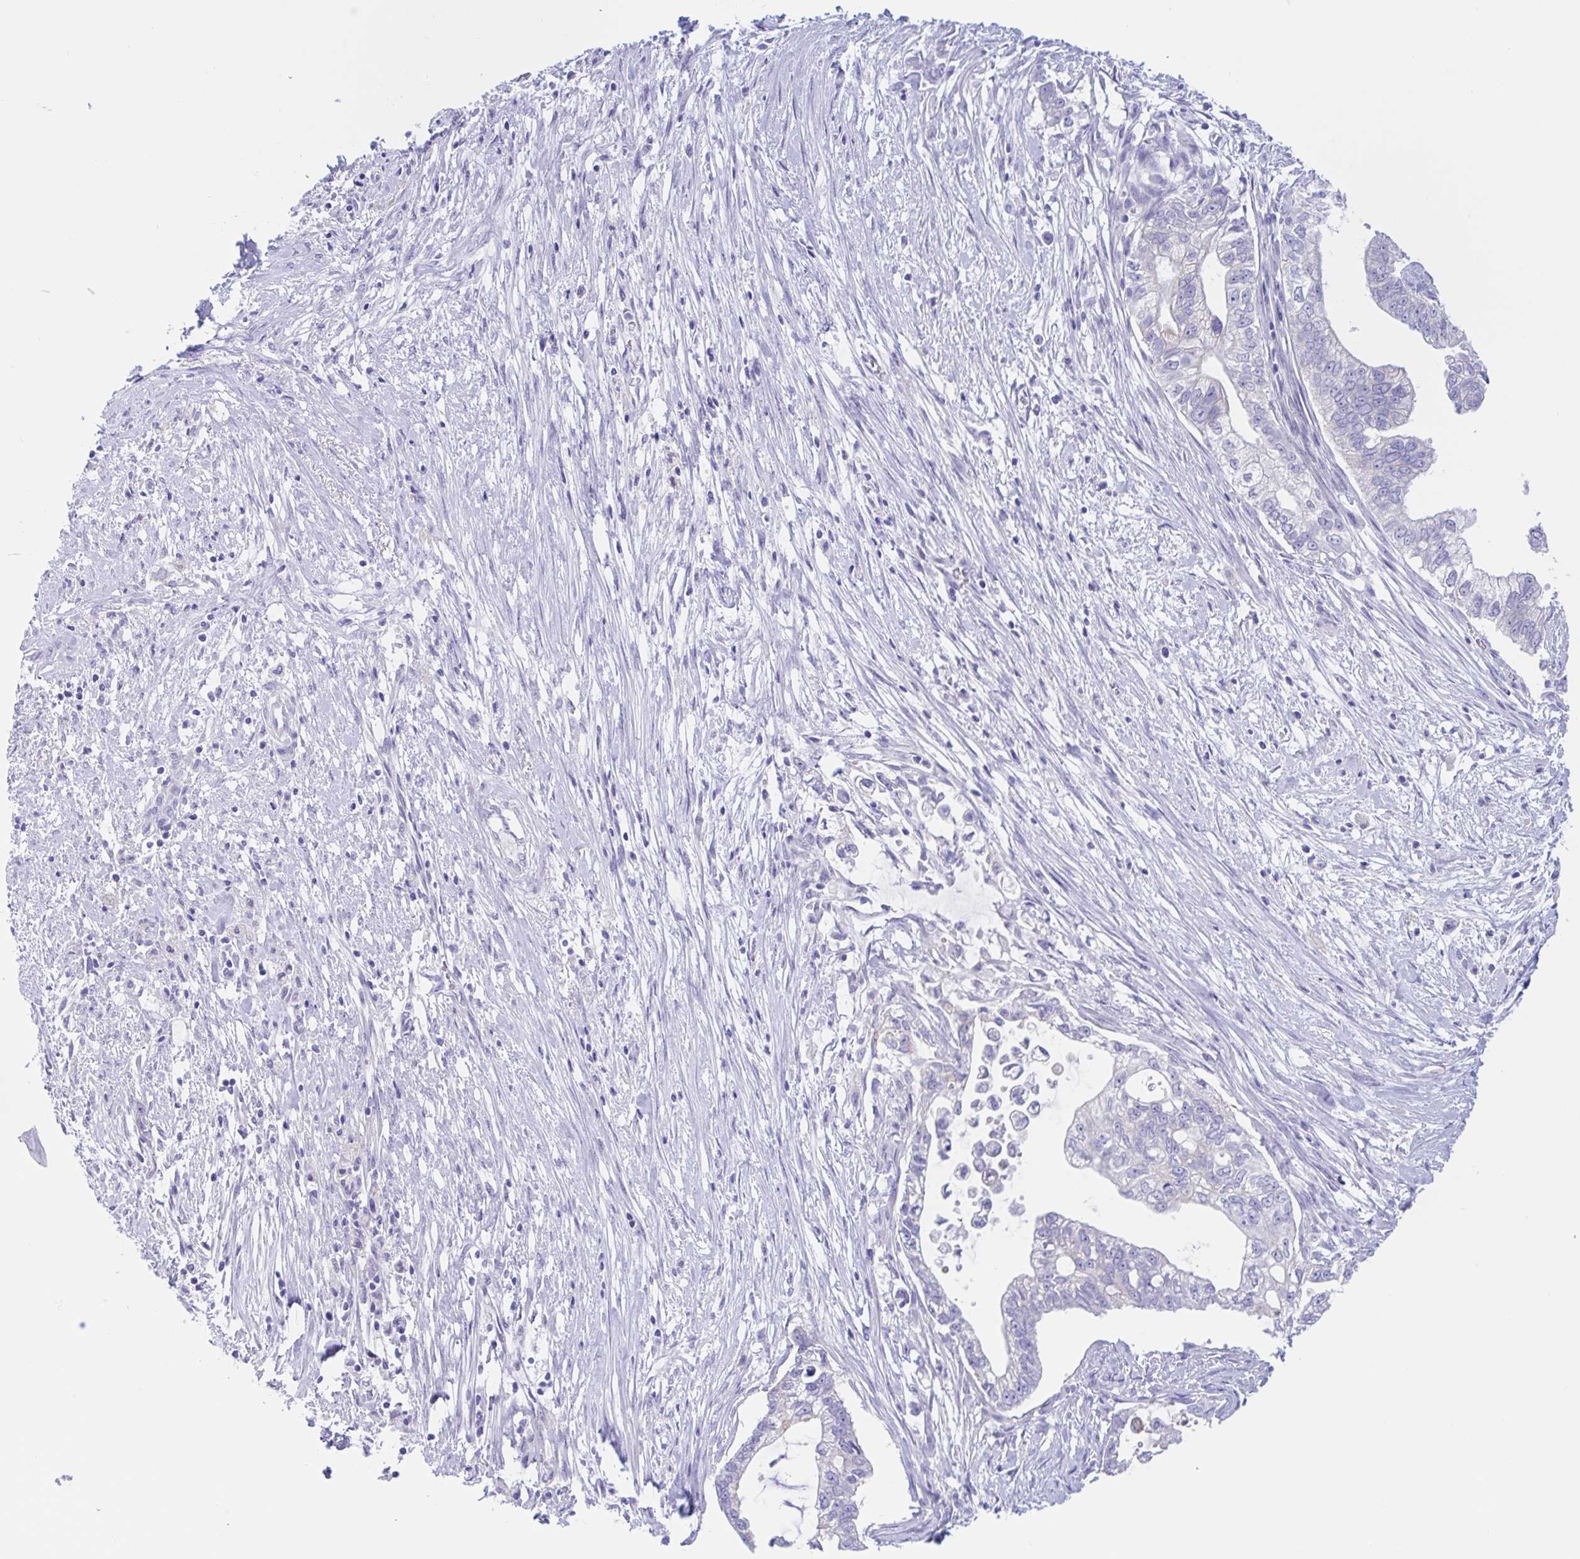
{"staining": {"intensity": "negative", "quantity": "none", "location": "none"}, "tissue": "pancreatic cancer", "cell_type": "Tumor cells", "image_type": "cancer", "snomed": [{"axis": "morphology", "description": "Adenocarcinoma, NOS"}, {"axis": "topography", "description": "Pancreas"}], "caption": "The immunohistochemistry (IHC) photomicrograph has no significant expression in tumor cells of pancreatic cancer tissue.", "gene": "OR6N2", "patient": {"sex": "male", "age": 70}}